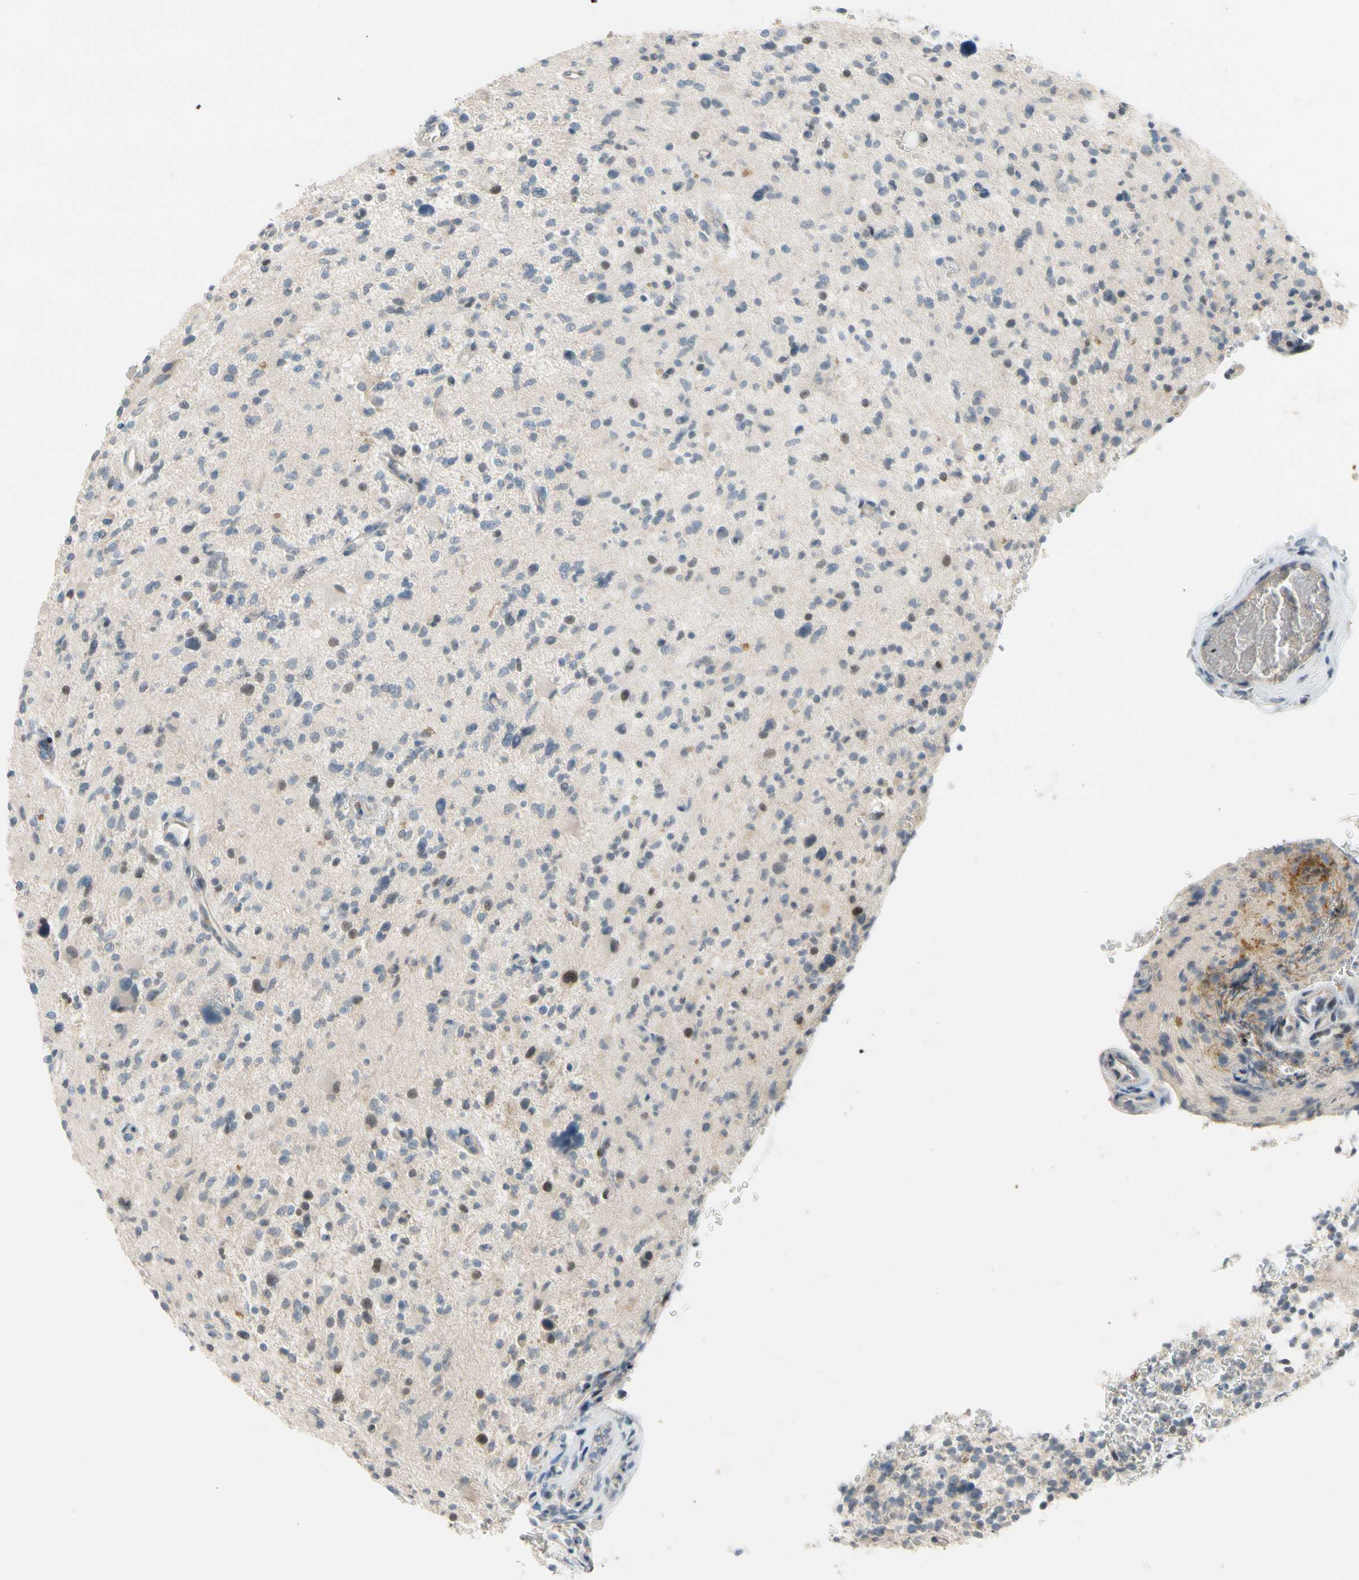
{"staining": {"intensity": "weak", "quantity": "<25%", "location": "nuclear"}, "tissue": "glioma", "cell_type": "Tumor cells", "image_type": "cancer", "snomed": [{"axis": "morphology", "description": "Glioma, malignant, High grade"}, {"axis": "topography", "description": "Brain"}], "caption": "This is an IHC photomicrograph of glioma. There is no staining in tumor cells.", "gene": "PIP5K1B", "patient": {"sex": "male", "age": 48}}